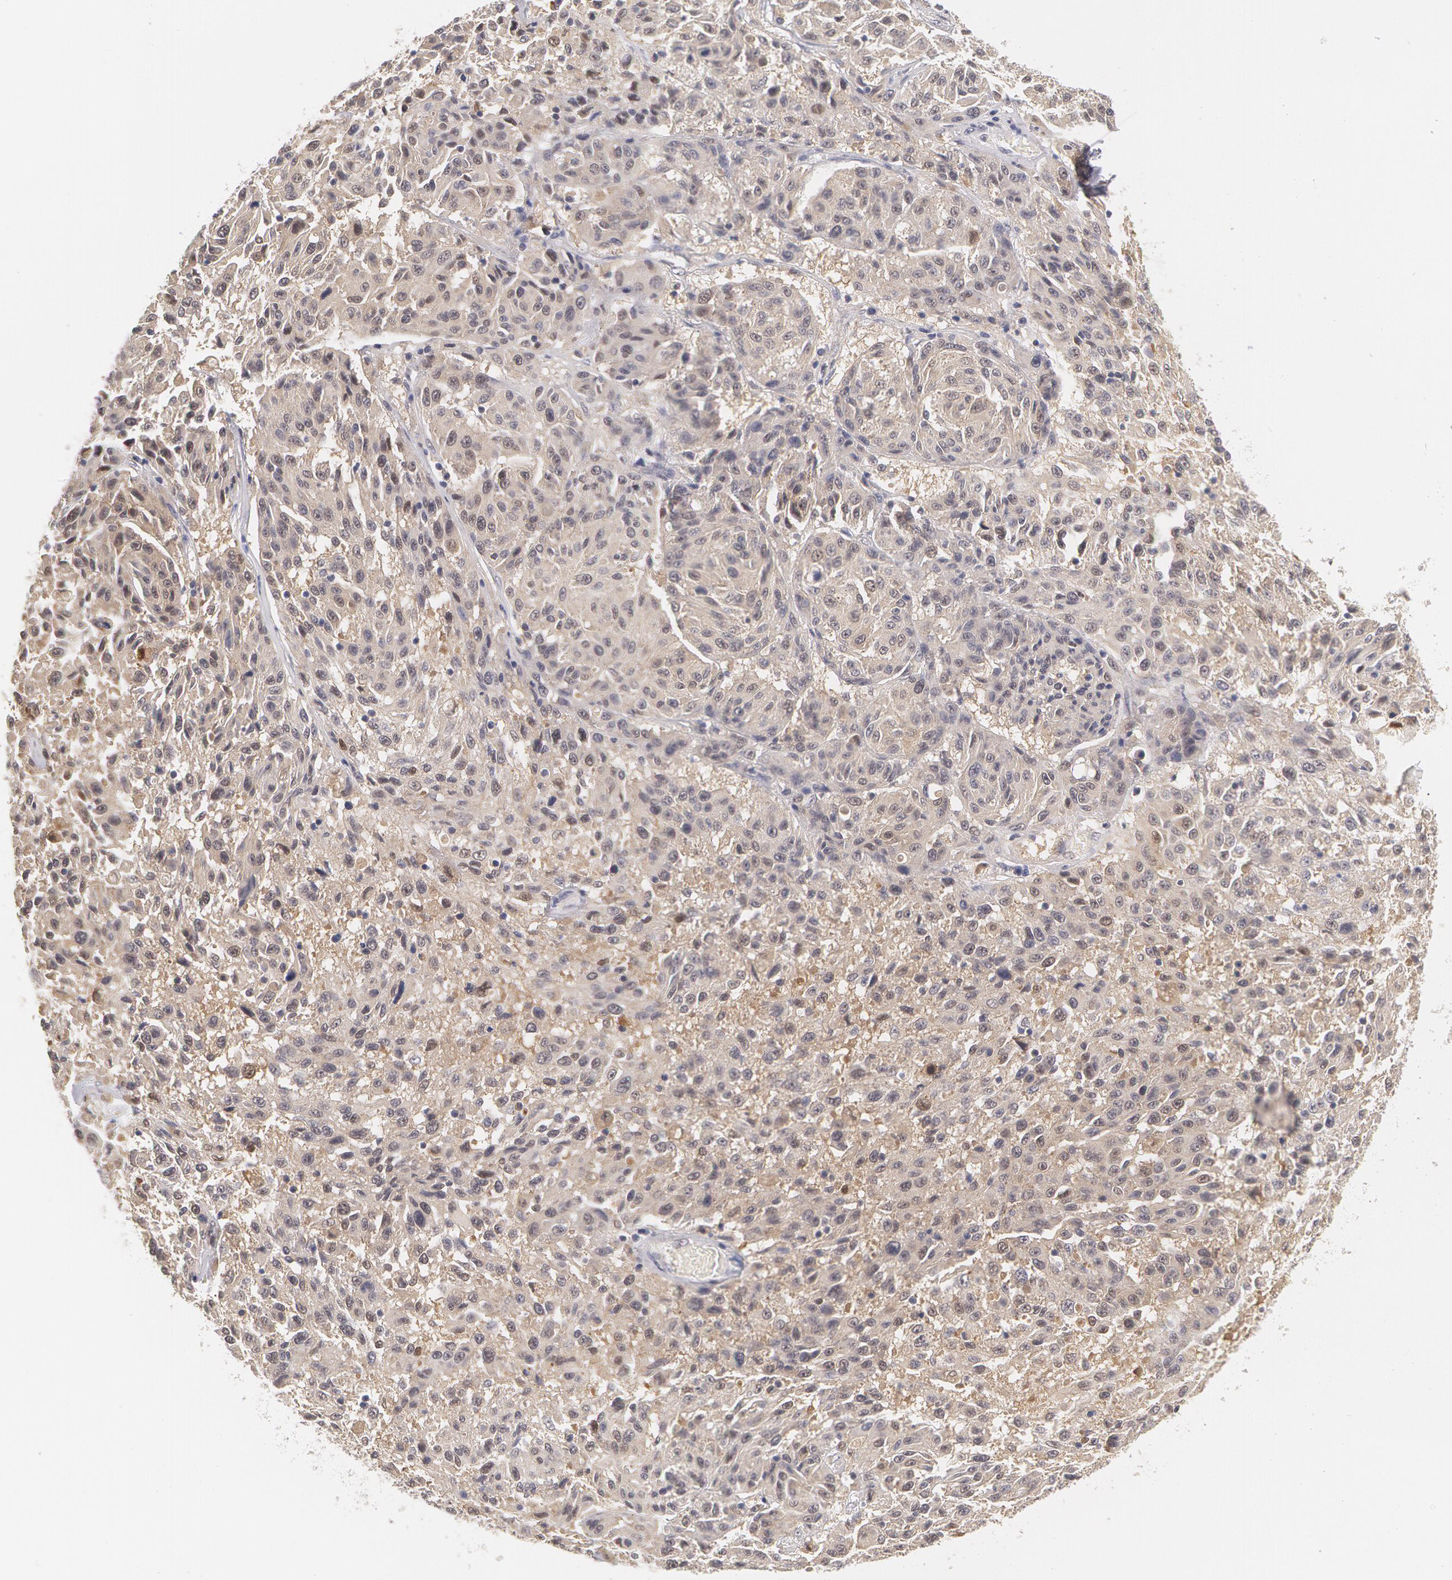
{"staining": {"intensity": "negative", "quantity": "none", "location": "none"}, "tissue": "melanoma", "cell_type": "Tumor cells", "image_type": "cancer", "snomed": [{"axis": "morphology", "description": "Malignant melanoma, NOS"}, {"axis": "topography", "description": "Skin"}], "caption": "Tumor cells show no significant protein positivity in malignant melanoma. (IHC, brightfield microscopy, high magnification).", "gene": "TXNRD1", "patient": {"sex": "female", "age": 77}}